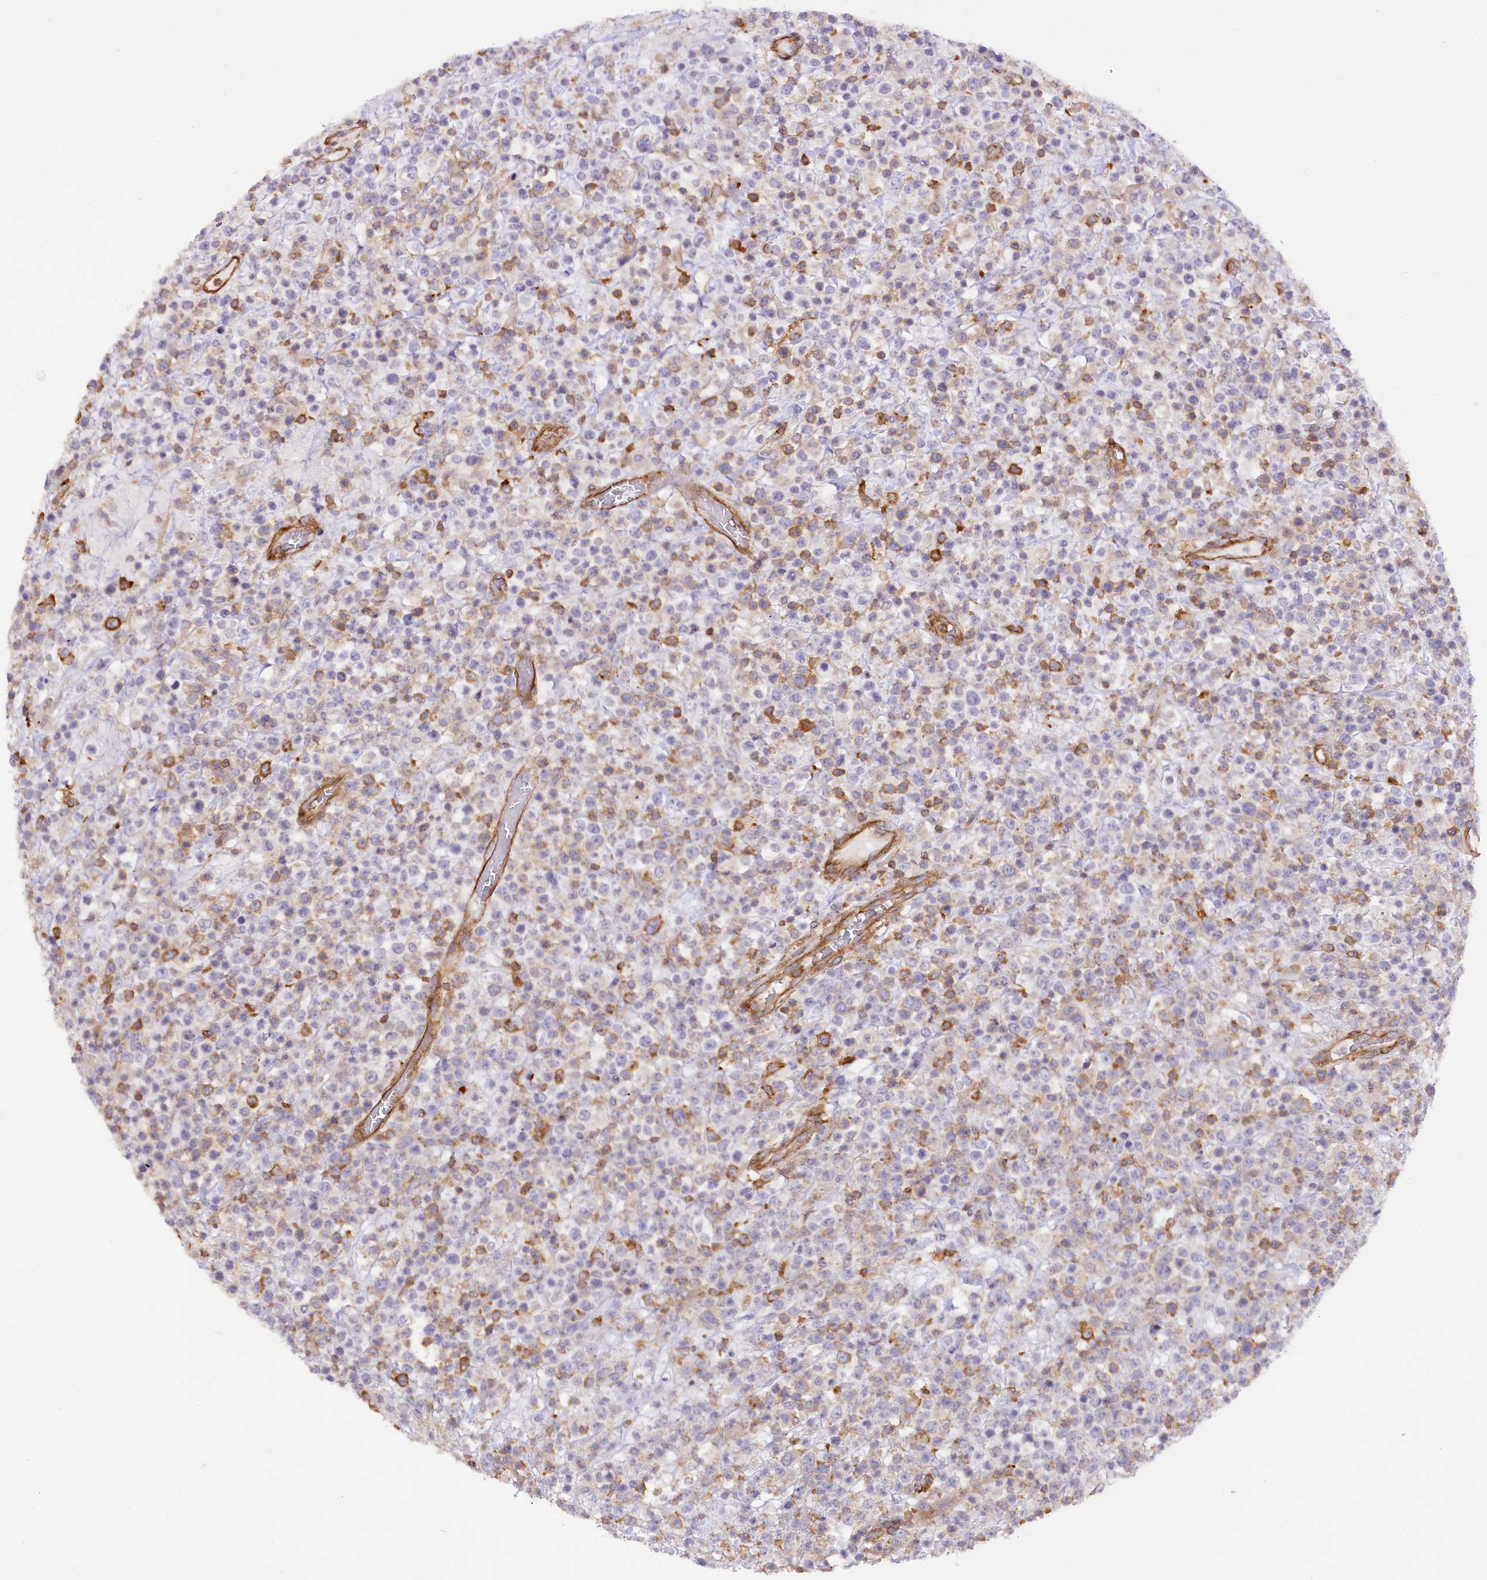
{"staining": {"intensity": "moderate", "quantity": "25%-75%", "location": "cytoplasmic/membranous"}, "tissue": "lymphoma", "cell_type": "Tumor cells", "image_type": "cancer", "snomed": [{"axis": "morphology", "description": "Malignant lymphoma, non-Hodgkin's type, High grade"}, {"axis": "topography", "description": "Colon"}], "caption": "This histopathology image reveals IHC staining of human malignant lymphoma, non-Hodgkin's type (high-grade), with medium moderate cytoplasmic/membranous expression in about 25%-75% of tumor cells.", "gene": "SYNPO2", "patient": {"sex": "female", "age": 53}}